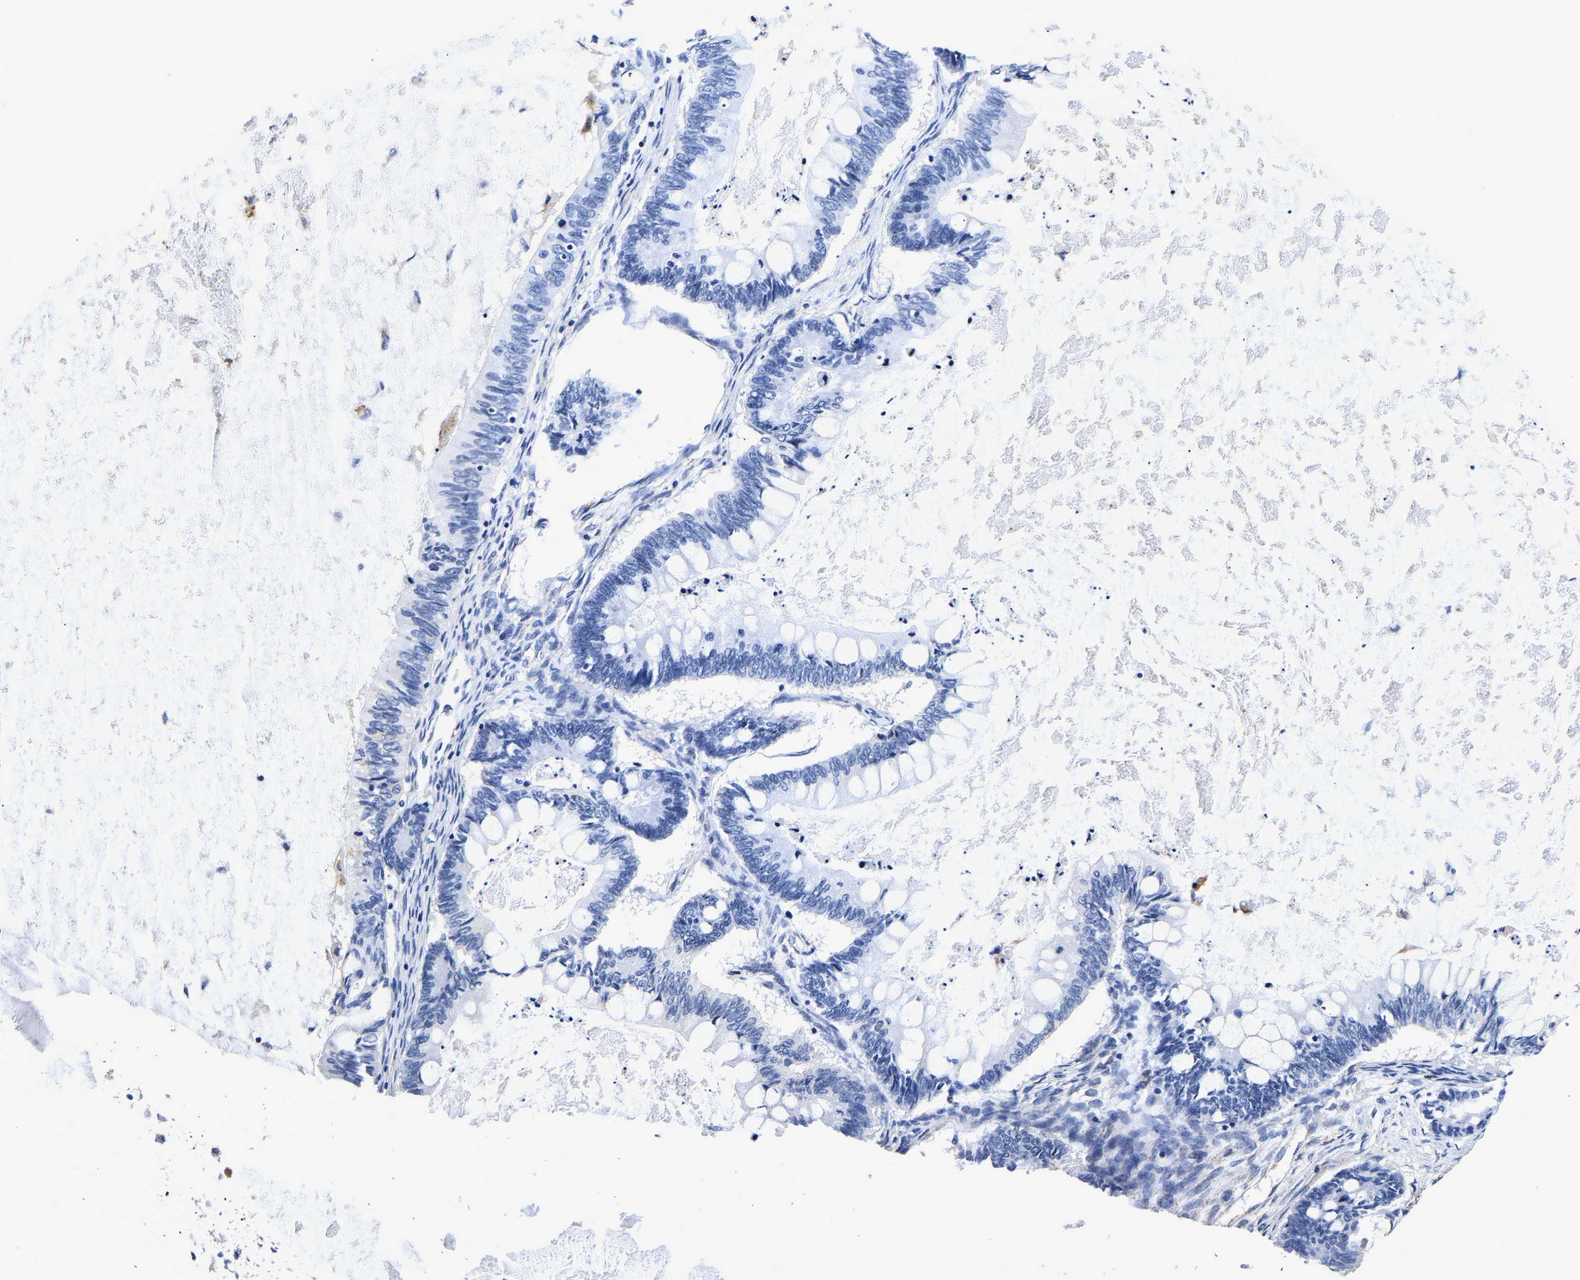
{"staining": {"intensity": "negative", "quantity": "none", "location": "none"}, "tissue": "ovarian cancer", "cell_type": "Tumor cells", "image_type": "cancer", "snomed": [{"axis": "morphology", "description": "Cystadenocarcinoma, mucinous, NOS"}, {"axis": "topography", "description": "Ovary"}], "caption": "This is a image of IHC staining of ovarian cancer (mucinous cystadenocarcinoma), which shows no positivity in tumor cells. (DAB (3,3'-diaminobenzidine) immunohistochemistry with hematoxylin counter stain).", "gene": "GRN", "patient": {"sex": "female", "age": 61}}